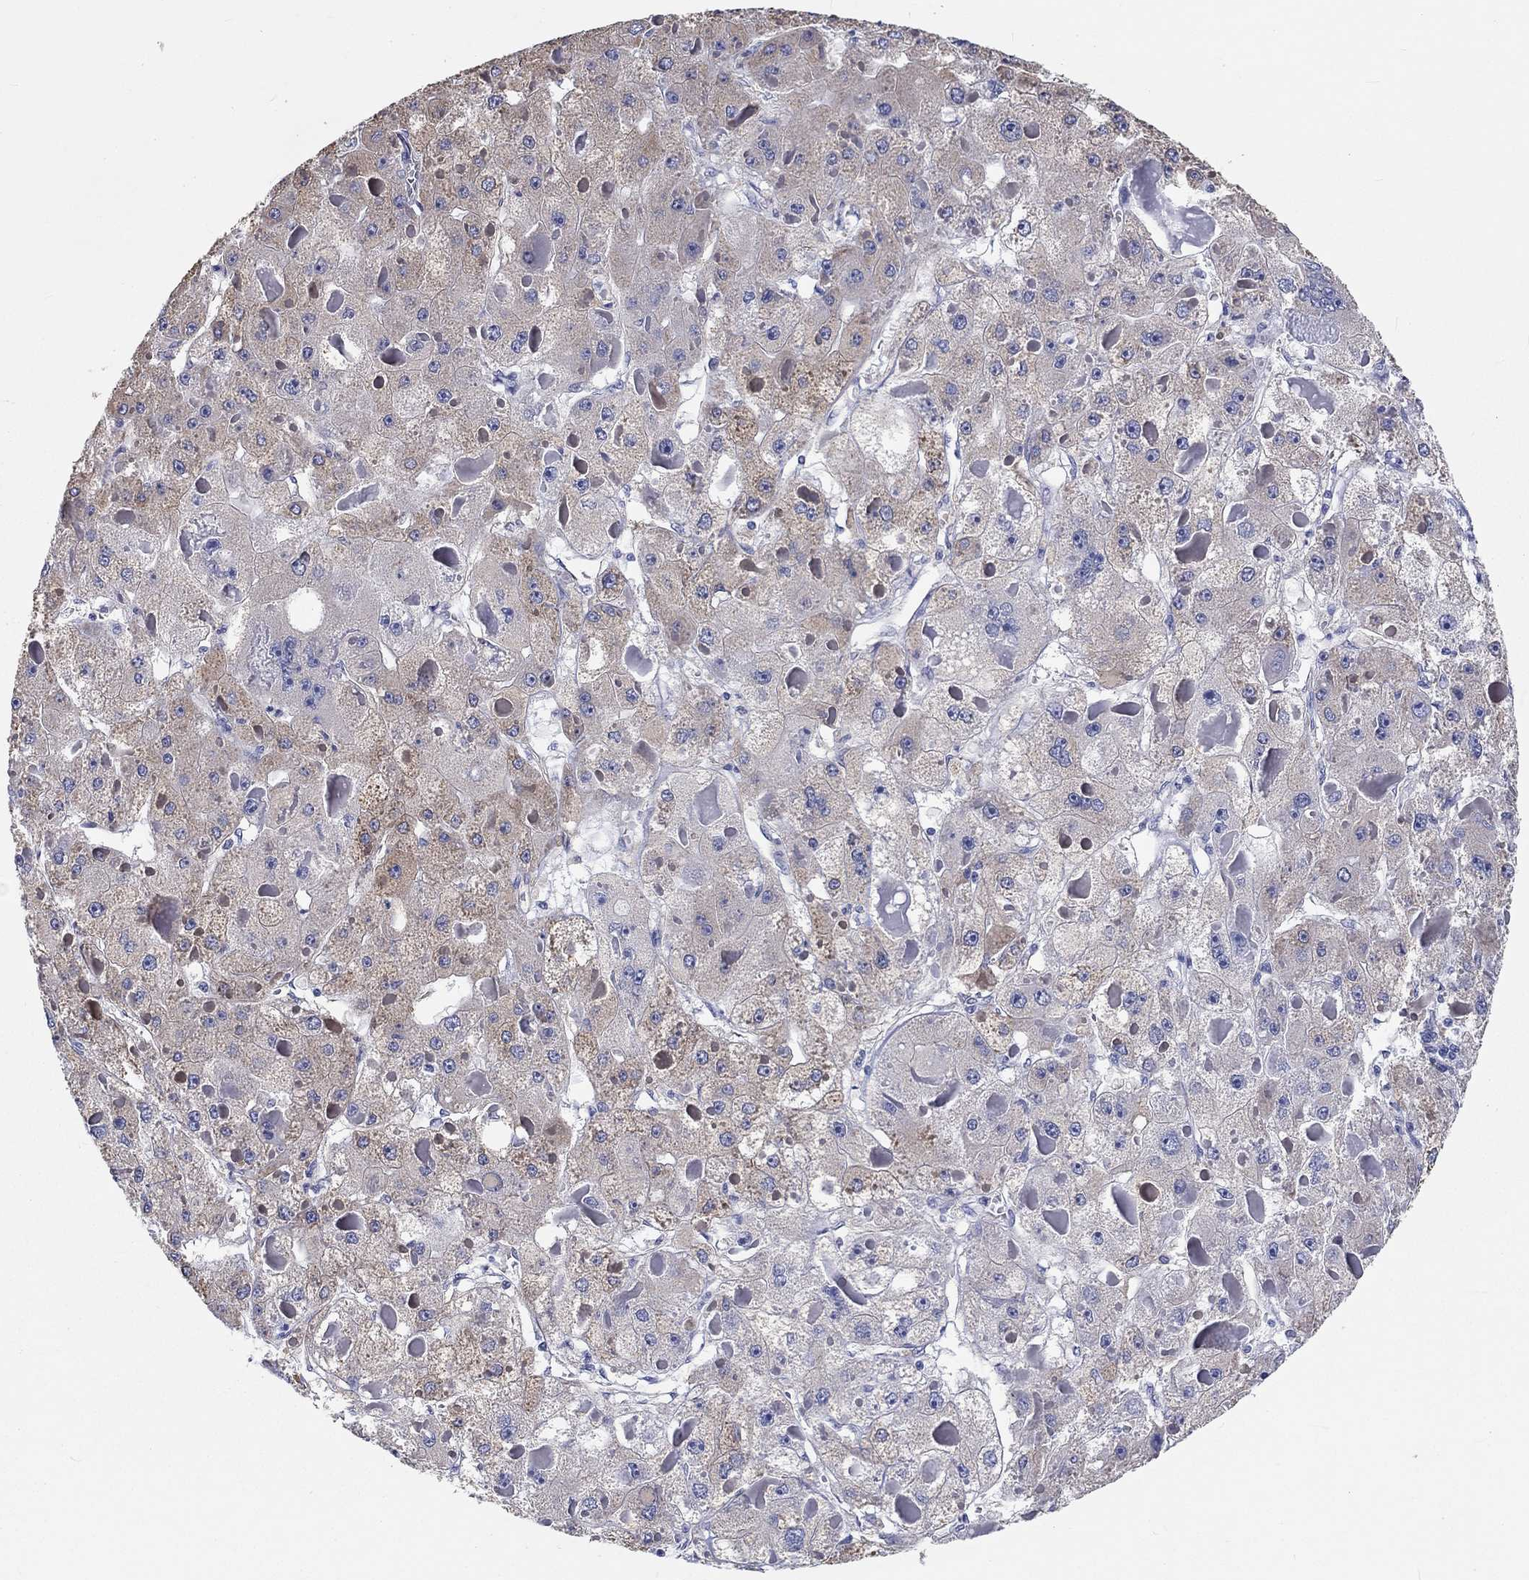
{"staining": {"intensity": "weak", "quantity": "<25%", "location": "cytoplasmic/membranous"}, "tissue": "liver cancer", "cell_type": "Tumor cells", "image_type": "cancer", "snomed": [{"axis": "morphology", "description": "Carcinoma, Hepatocellular, NOS"}, {"axis": "topography", "description": "Liver"}], "caption": "Immunohistochemistry photomicrograph of human liver hepatocellular carcinoma stained for a protein (brown), which demonstrates no staining in tumor cells.", "gene": "CDY2B", "patient": {"sex": "female", "age": 73}}